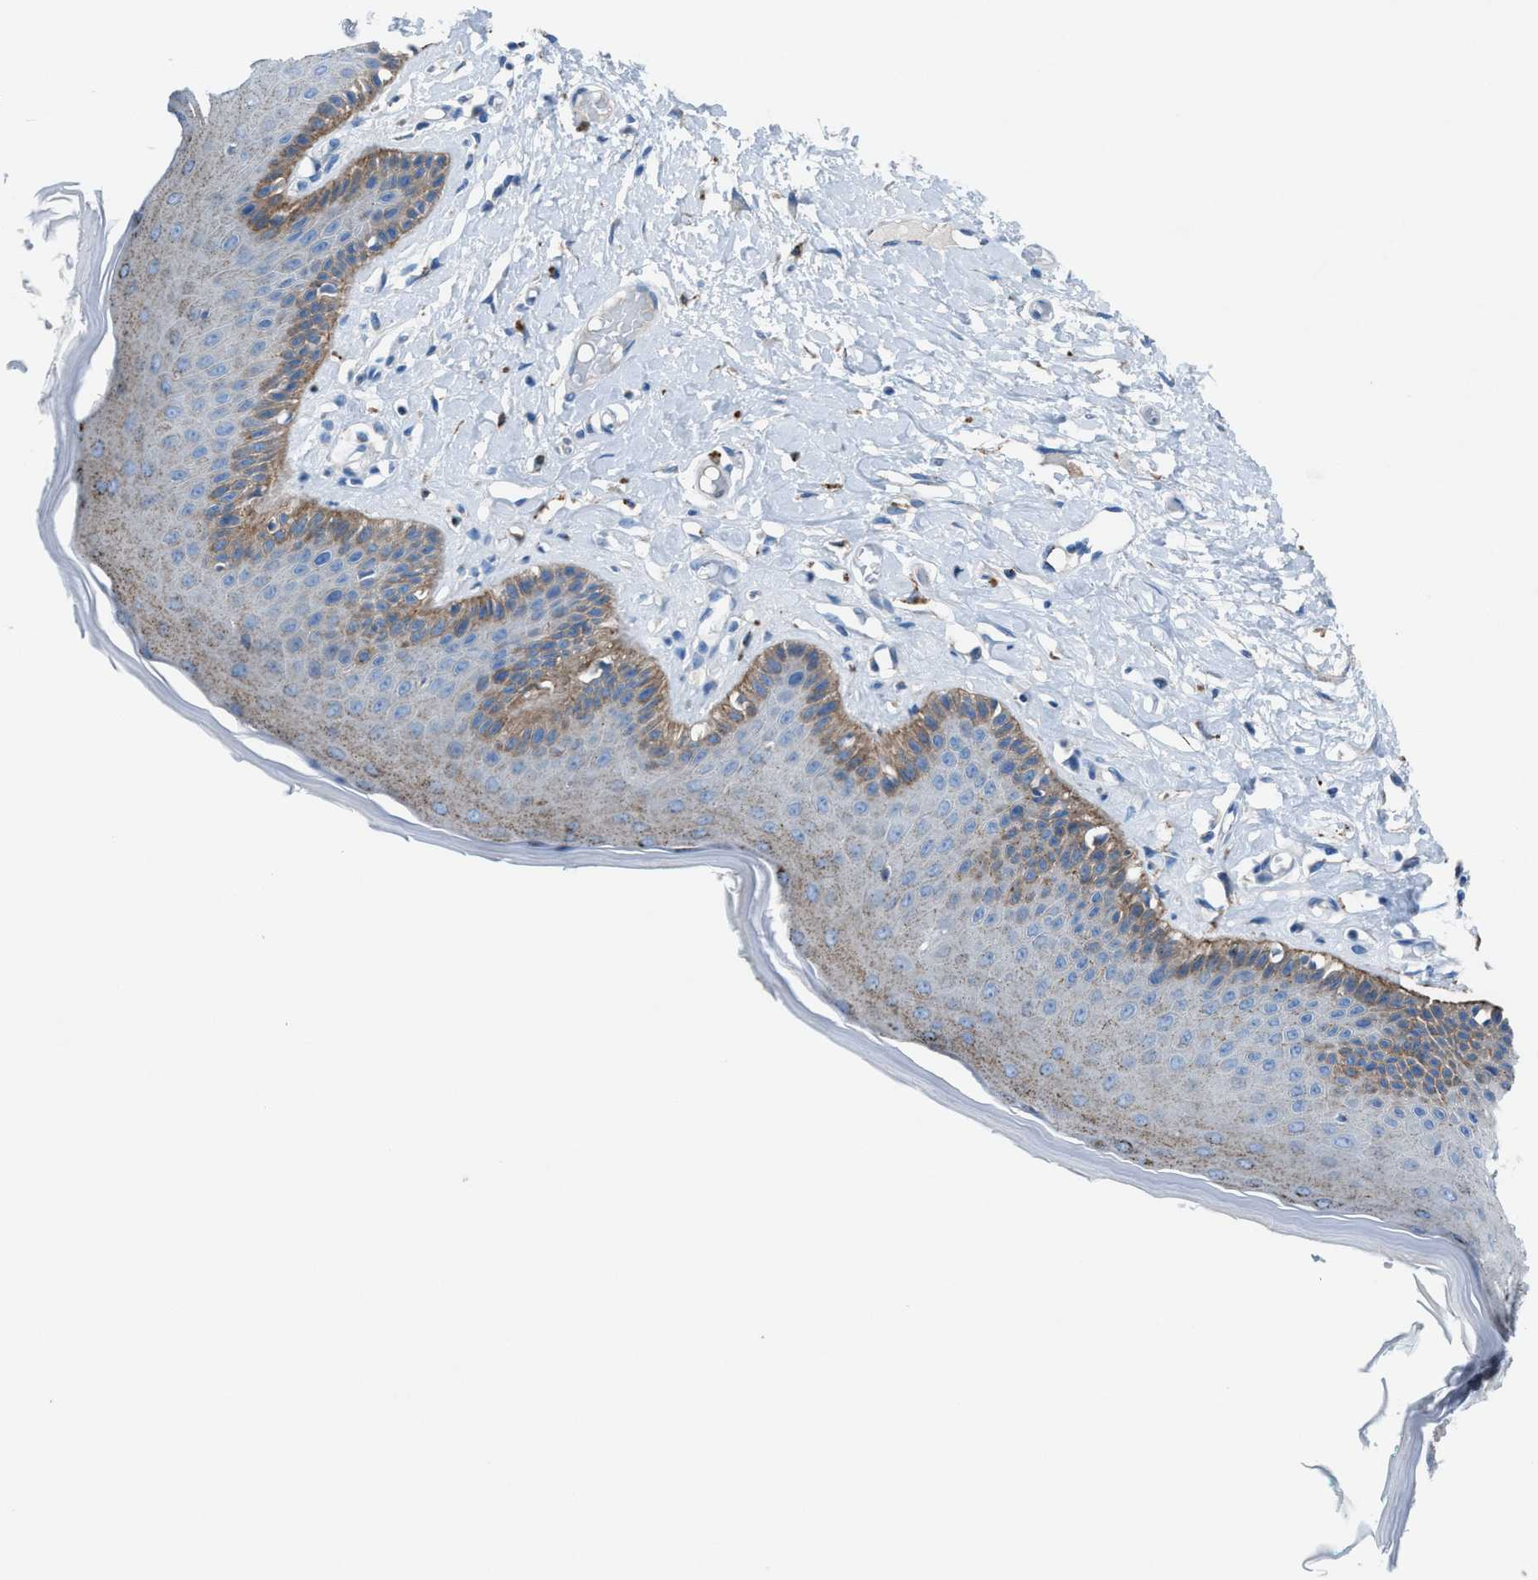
{"staining": {"intensity": "strong", "quantity": "<25%", "location": "cytoplasmic/membranous"}, "tissue": "skin", "cell_type": "Epidermal cells", "image_type": "normal", "snomed": [{"axis": "morphology", "description": "Normal tissue, NOS"}, {"axis": "topography", "description": "Vulva"}], "caption": "Immunohistochemical staining of unremarkable human skin exhibits <25% levels of strong cytoplasmic/membranous protein expression in approximately <25% of epidermal cells. The protein is stained brown, and the nuclei are stained in blue (DAB IHC with brightfield microscopy, high magnification).", "gene": "CD1B", "patient": {"sex": "female", "age": 73}}